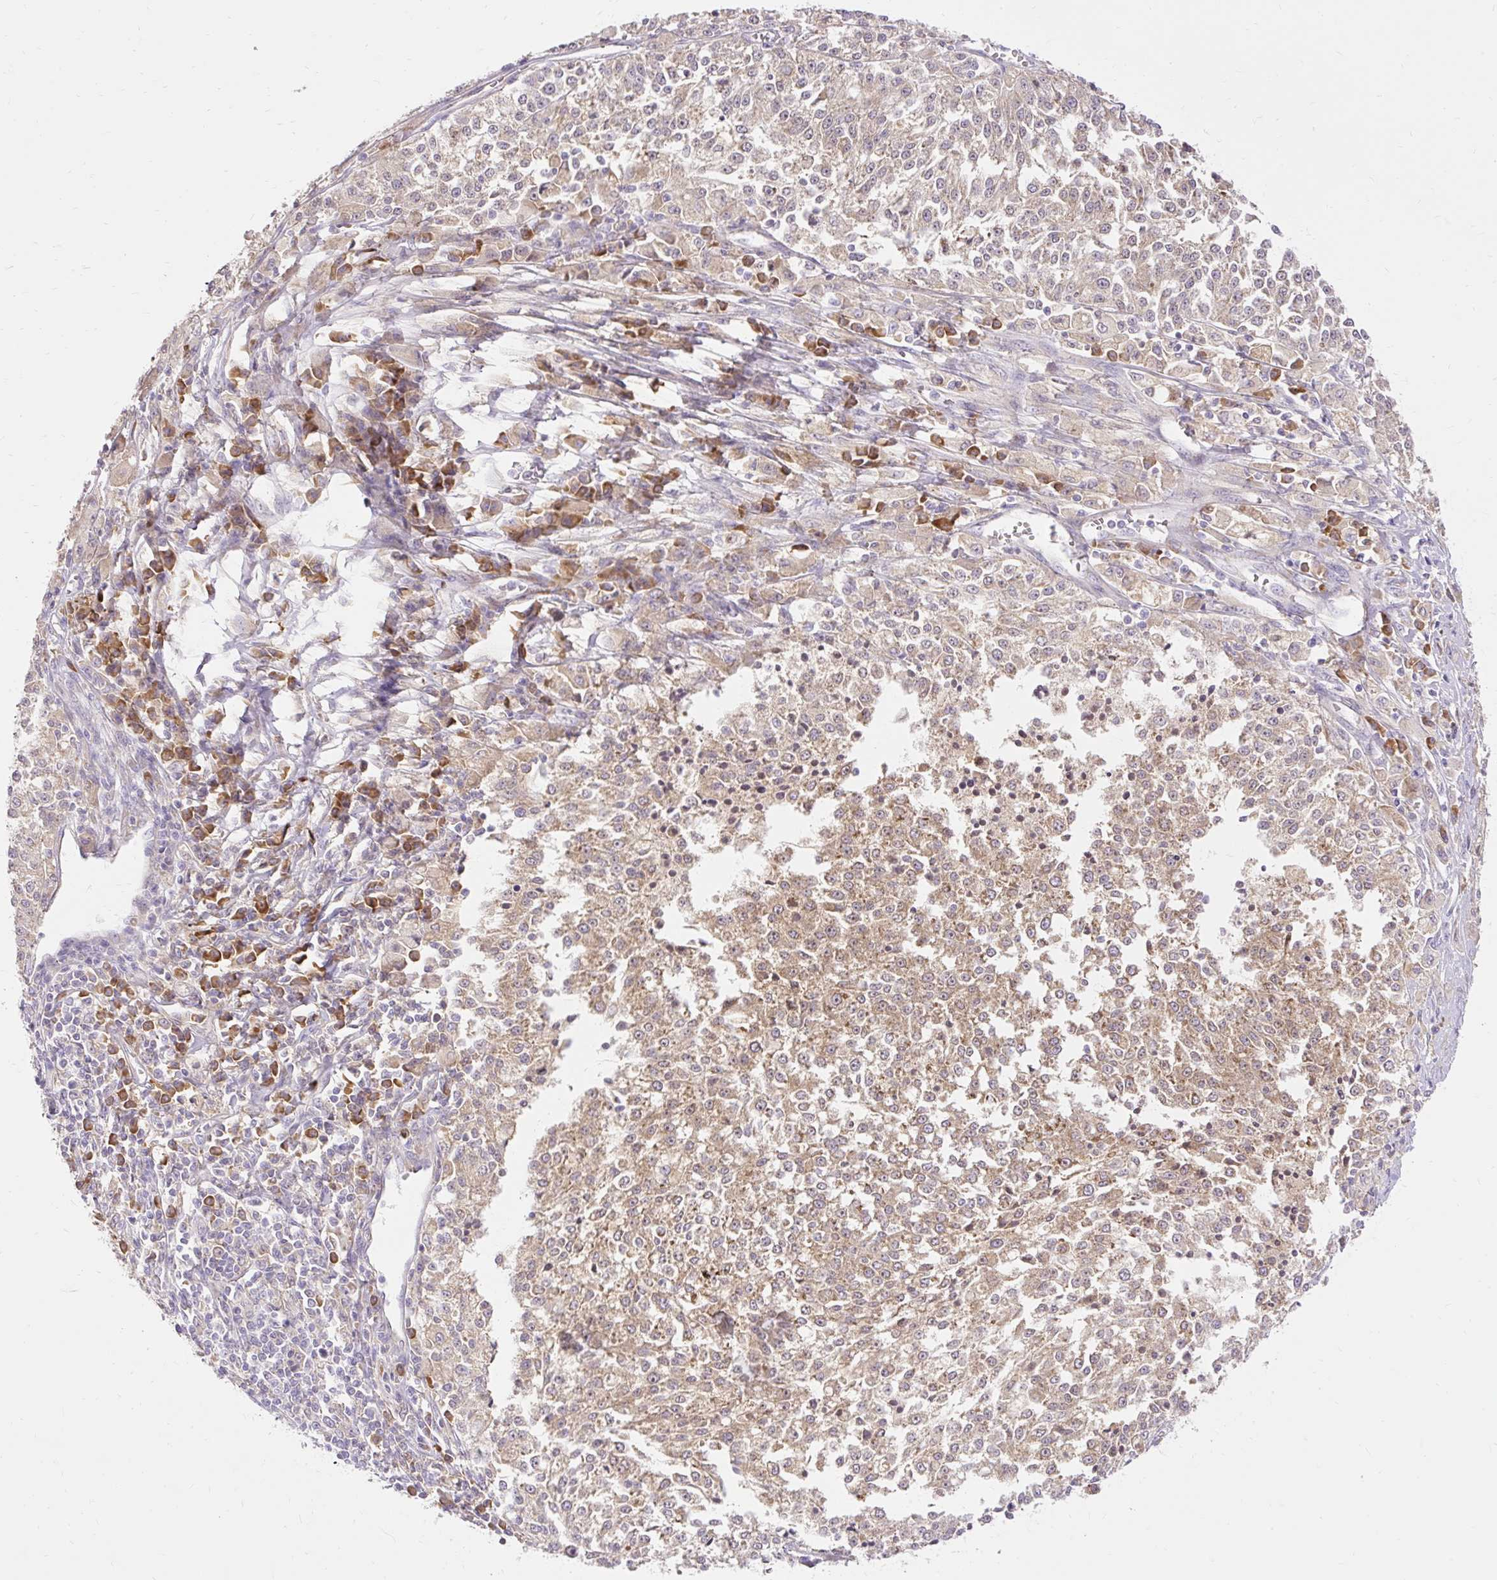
{"staining": {"intensity": "weak", "quantity": ">75%", "location": "cytoplasmic/membranous"}, "tissue": "melanoma", "cell_type": "Tumor cells", "image_type": "cancer", "snomed": [{"axis": "morphology", "description": "Malignant melanoma, NOS"}, {"axis": "topography", "description": "Skin"}], "caption": "Human malignant melanoma stained with a brown dye shows weak cytoplasmic/membranous positive positivity in approximately >75% of tumor cells.", "gene": "SEC63", "patient": {"sex": "female", "age": 64}}